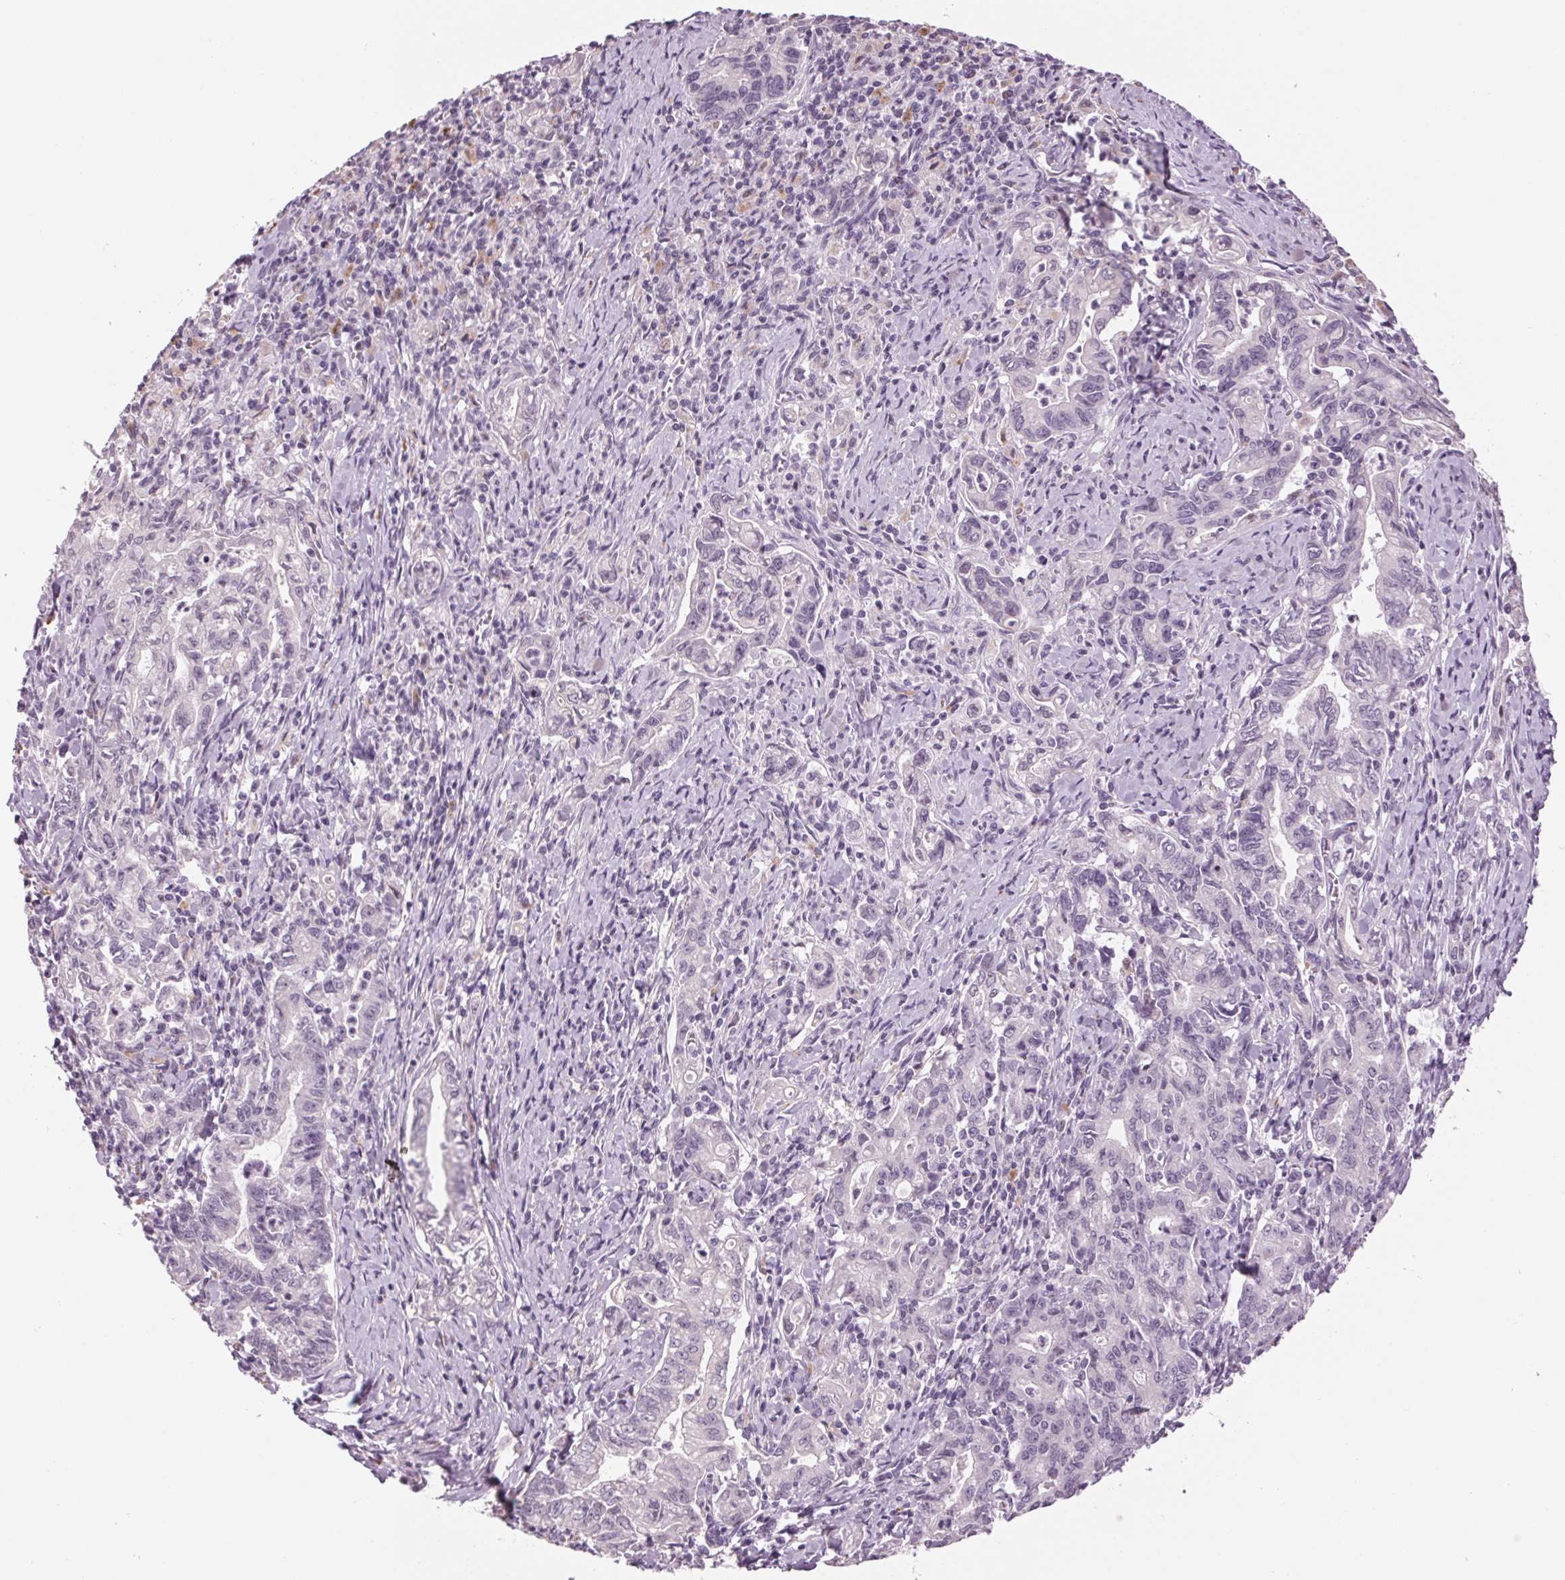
{"staining": {"intensity": "negative", "quantity": "none", "location": "none"}, "tissue": "stomach cancer", "cell_type": "Tumor cells", "image_type": "cancer", "snomed": [{"axis": "morphology", "description": "Adenocarcinoma, NOS"}, {"axis": "topography", "description": "Stomach, upper"}], "caption": "This photomicrograph is of stomach adenocarcinoma stained with immunohistochemistry to label a protein in brown with the nuclei are counter-stained blue. There is no staining in tumor cells.", "gene": "MPO", "patient": {"sex": "female", "age": 79}}